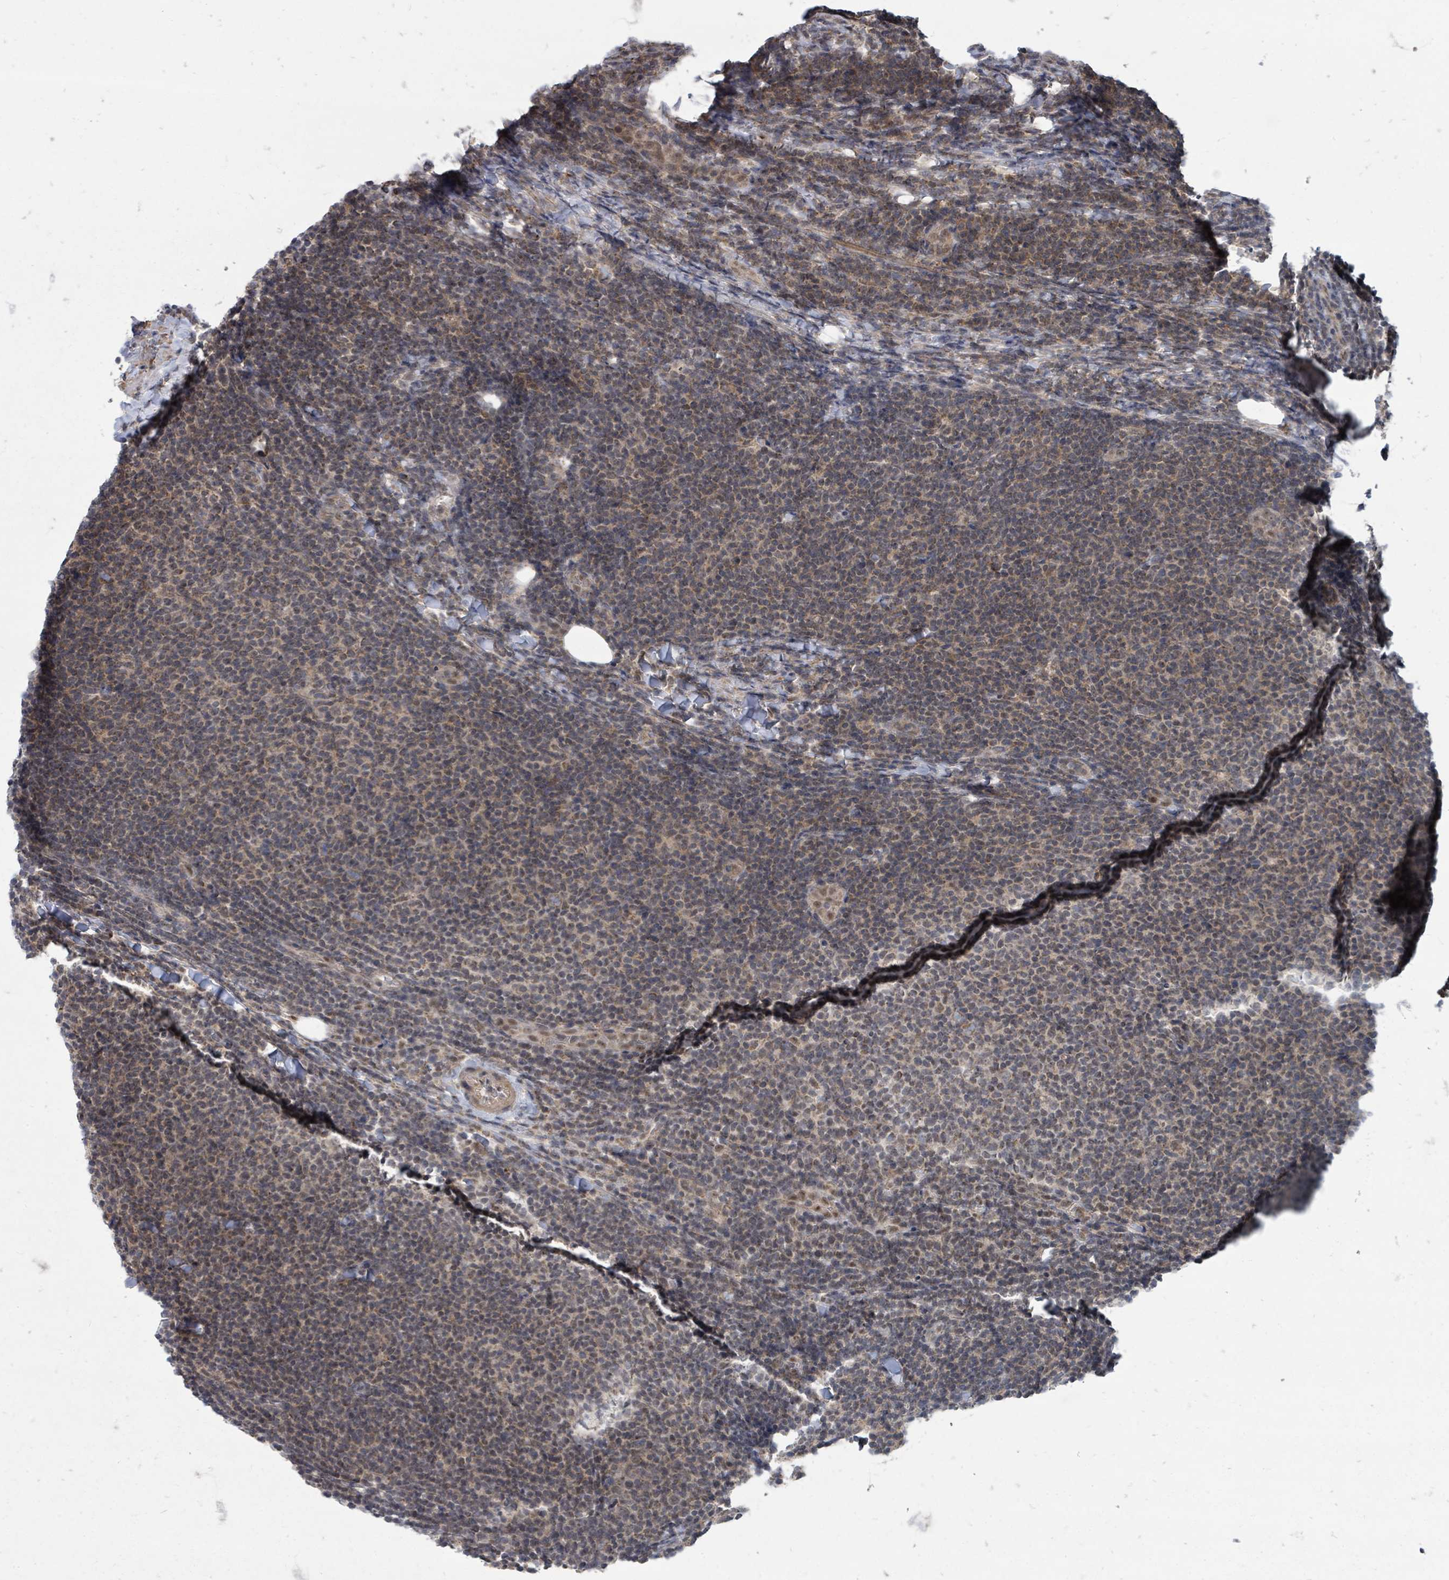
{"staining": {"intensity": "weak", "quantity": "25%-75%", "location": "cytoplasmic/membranous"}, "tissue": "lymphoma", "cell_type": "Tumor cells", "image_type": "cancer", "snomed": [{"axis": "morphology", "description": "Malignant lymphoma, non-Hodgkin's type, Low grade"}, {"axis": "topography", "description": "Lymph node"}], "caption": "Lymphoma stained with a brown dye reveals weak cytoplasmic/membranous positive staining in approximately 25%-75% of tumor cells.", "gene": "MAGOHB", "patient": {"sex": "male", "age": 66}}